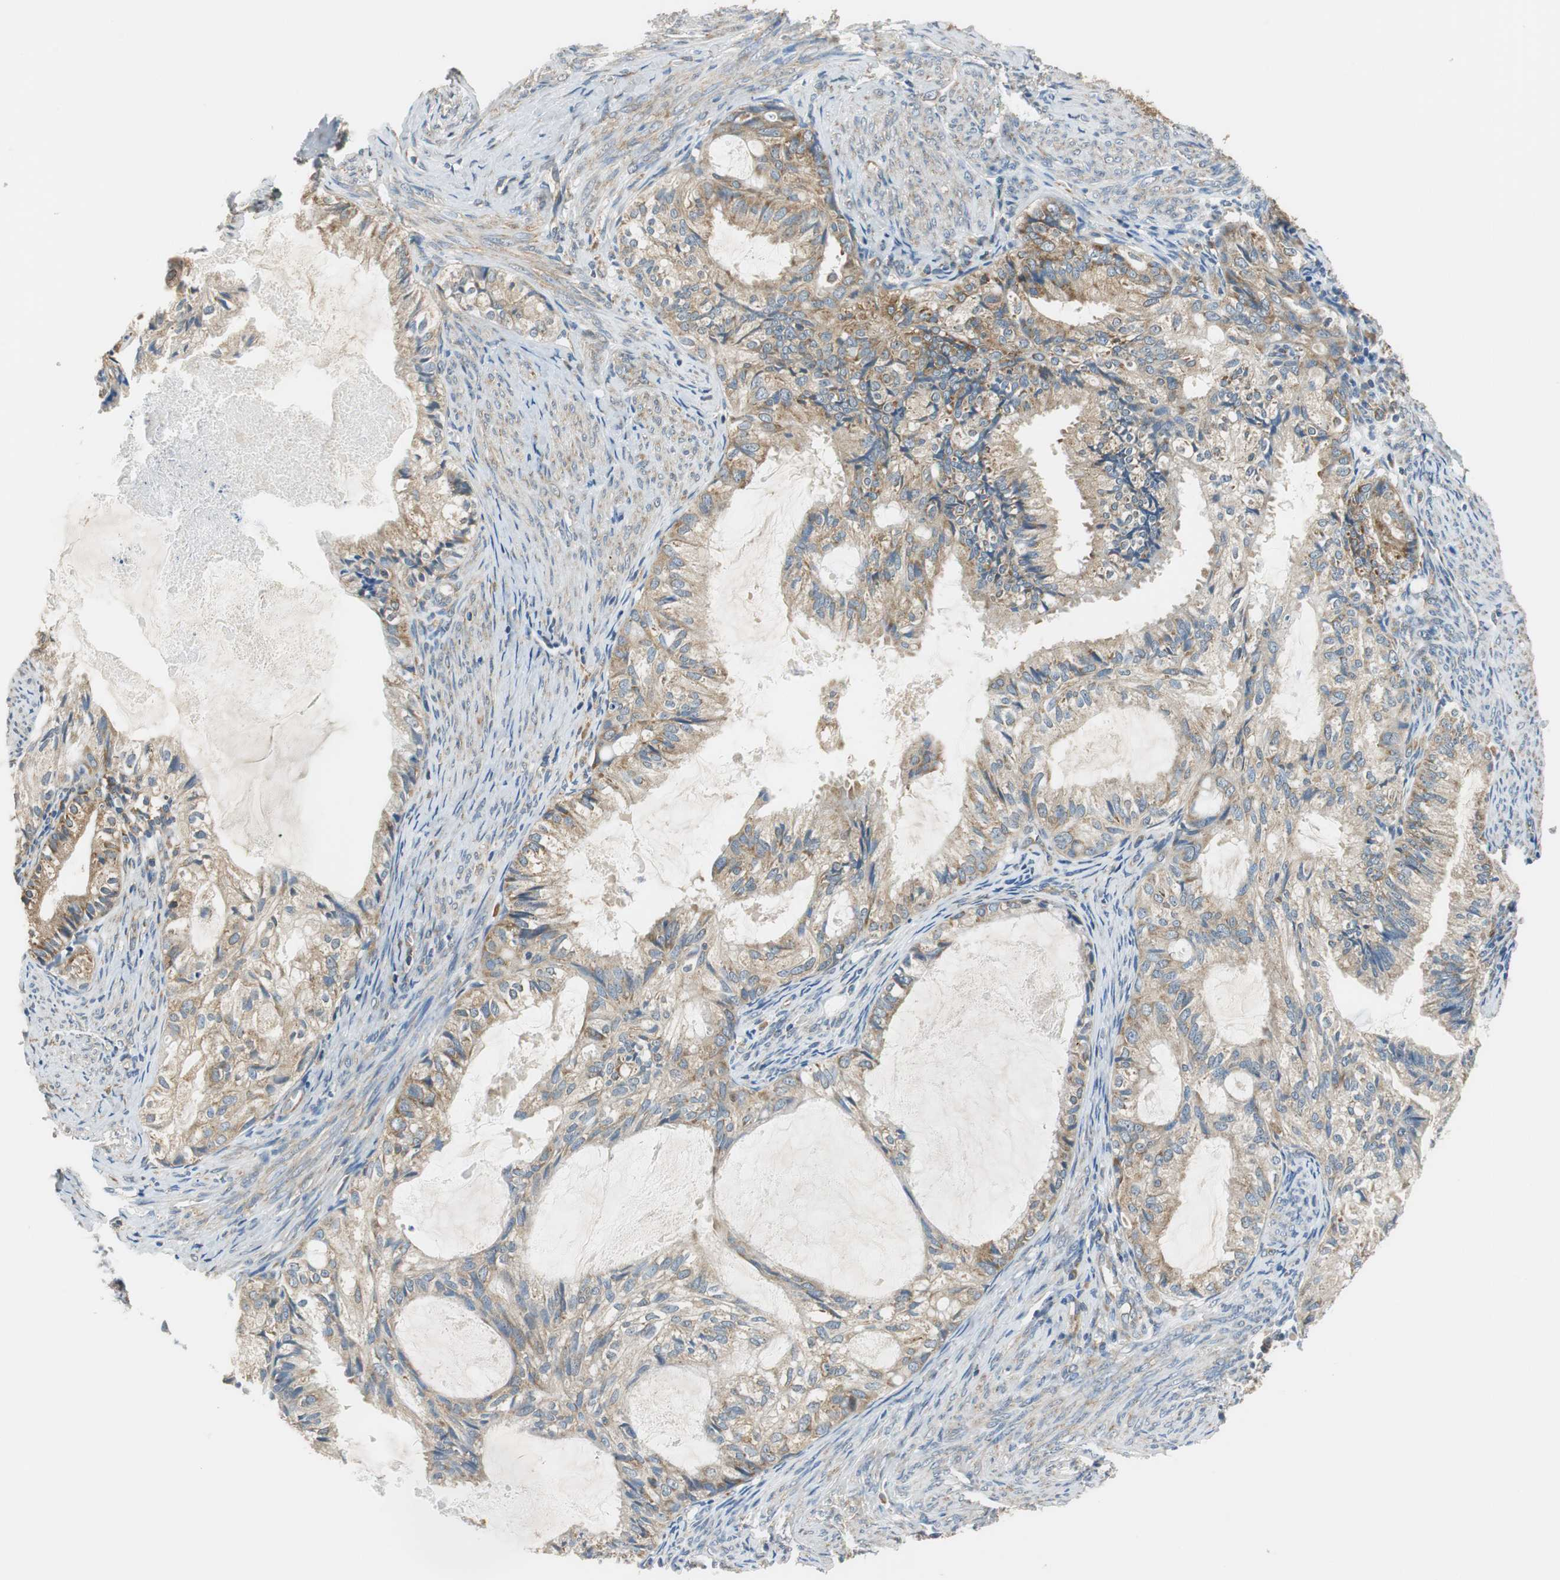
{"staining": {"intensity": "moderate", "quantity": ">75%", "location": "cytoplasmic/membranous"}, "tissue": "cervical cancer", "cell_type": "Tumor cells", "image_type": "cancer", "snomed": [{"axis": "morphology", "description": "Normal tissue, NOS"}, {"axis": "morphology", "description": "Adenocarcinoma, NOS"}, {"axis": "topography", "description": "Cervix"}, {"axis": "topography", "description": "Endometrium"}], "caption": "DAB immunohistochemical staining of cervical cancer shows moderate cytoplasmic/membranous protein staining in approximately >75% of tumor cells. Using DAB (brown) and hematoxylin (blue) stains, captured at high magnification using brightfield microscopy.", "gene": "CNOT3", "patient": {"sex": "female", "age": 86}}